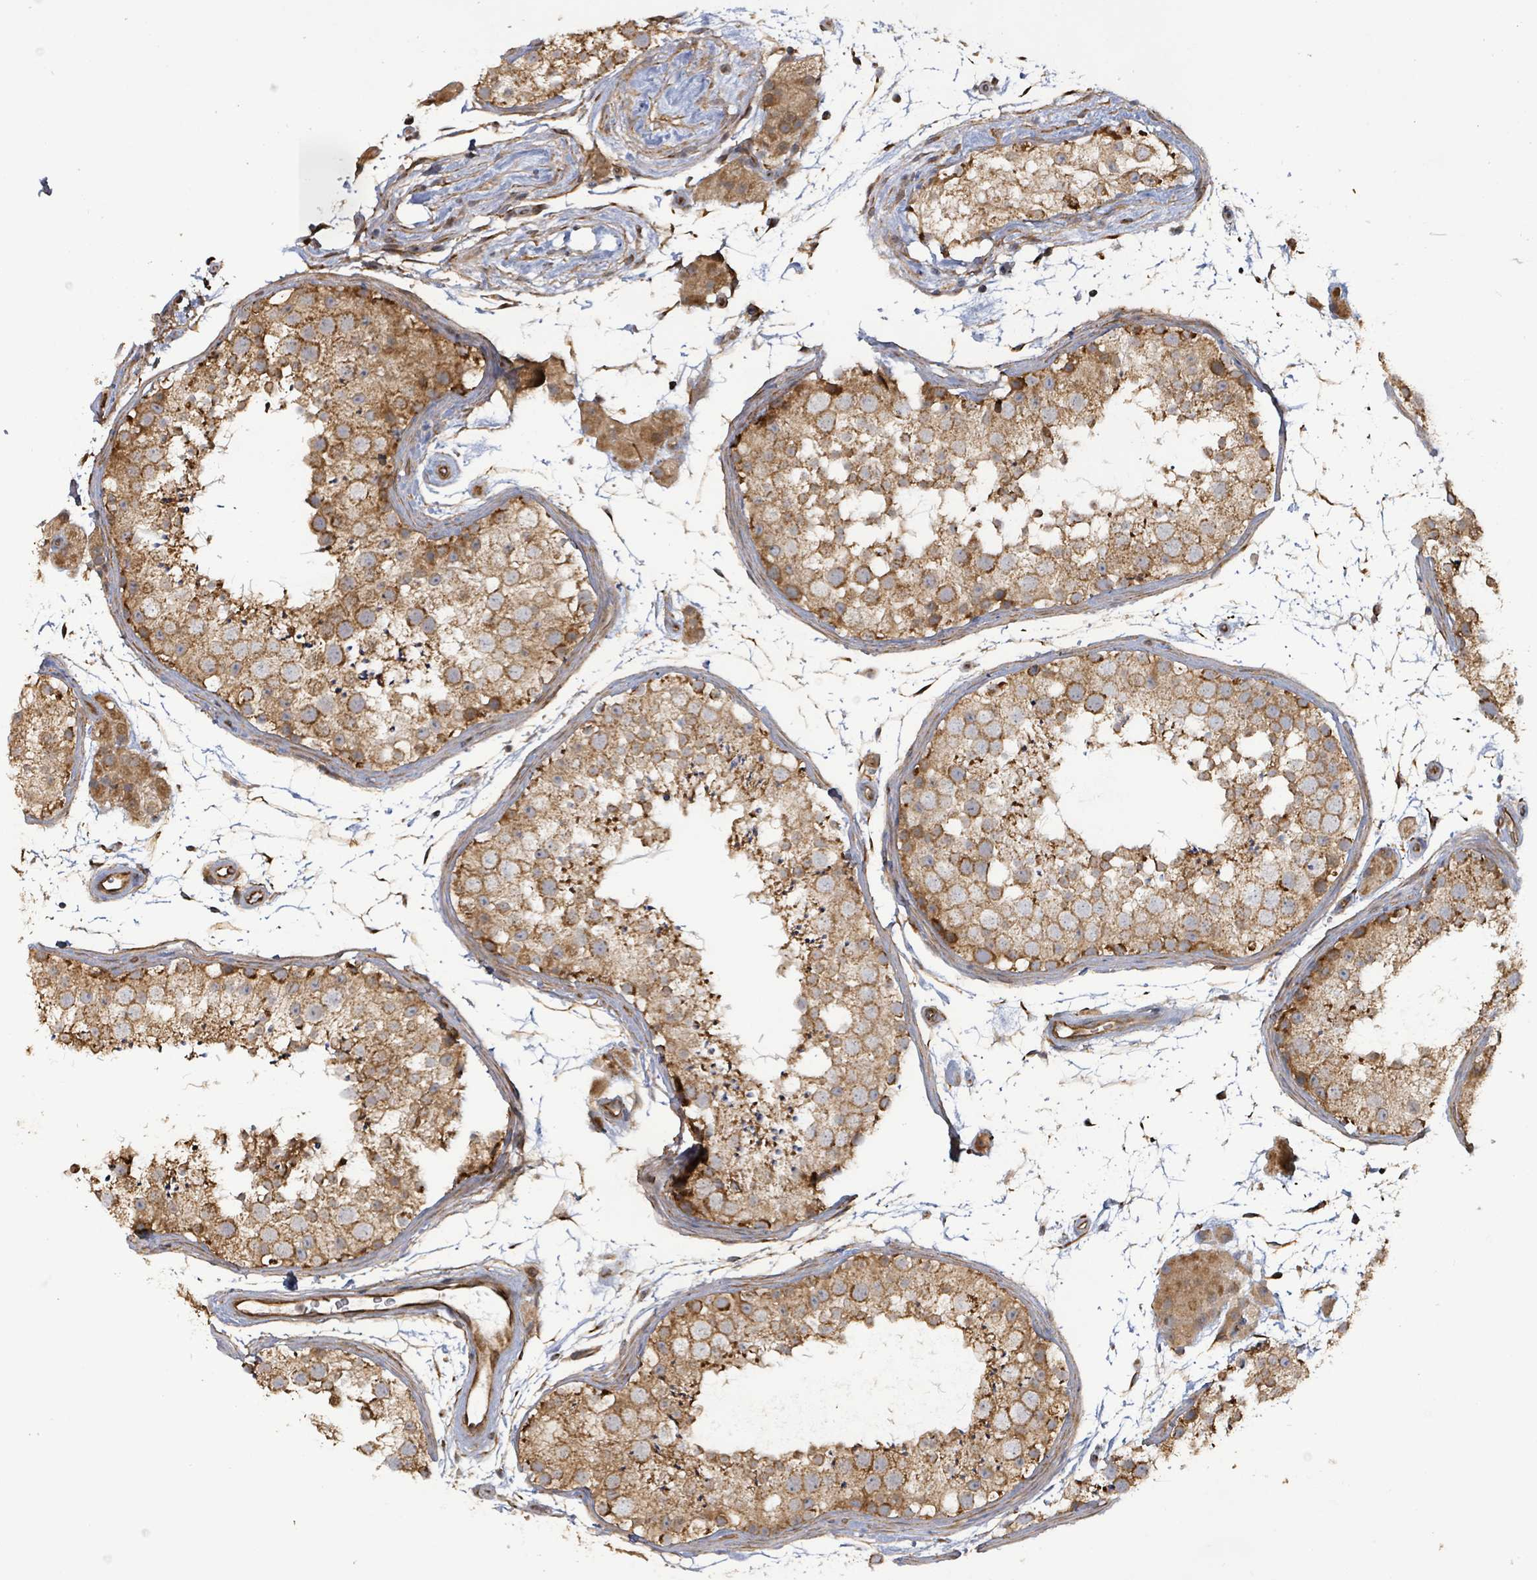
{"staining": {"intensity": "strong", "quantity": "25%-75%", "location": "cytoplasmic/membranous"}, "tissue": "testis", "cell_type": "Cells in seminiferous ducts", "image_type": "normal", "snomed": [{"axis": "morphology", "description": "Normal tissue, NOS"}, {"axis": "topography", "description": "Testis"}], "caption": "About 25%-75% of cells in seminiferous ducts in benign human testis demonstrate strong cytoplasmic/membranous protein expression as visualized by brown immunohistochemical staining.", "gene": "KBTBD11", "patient": {"sex": "male", "age": 41}}